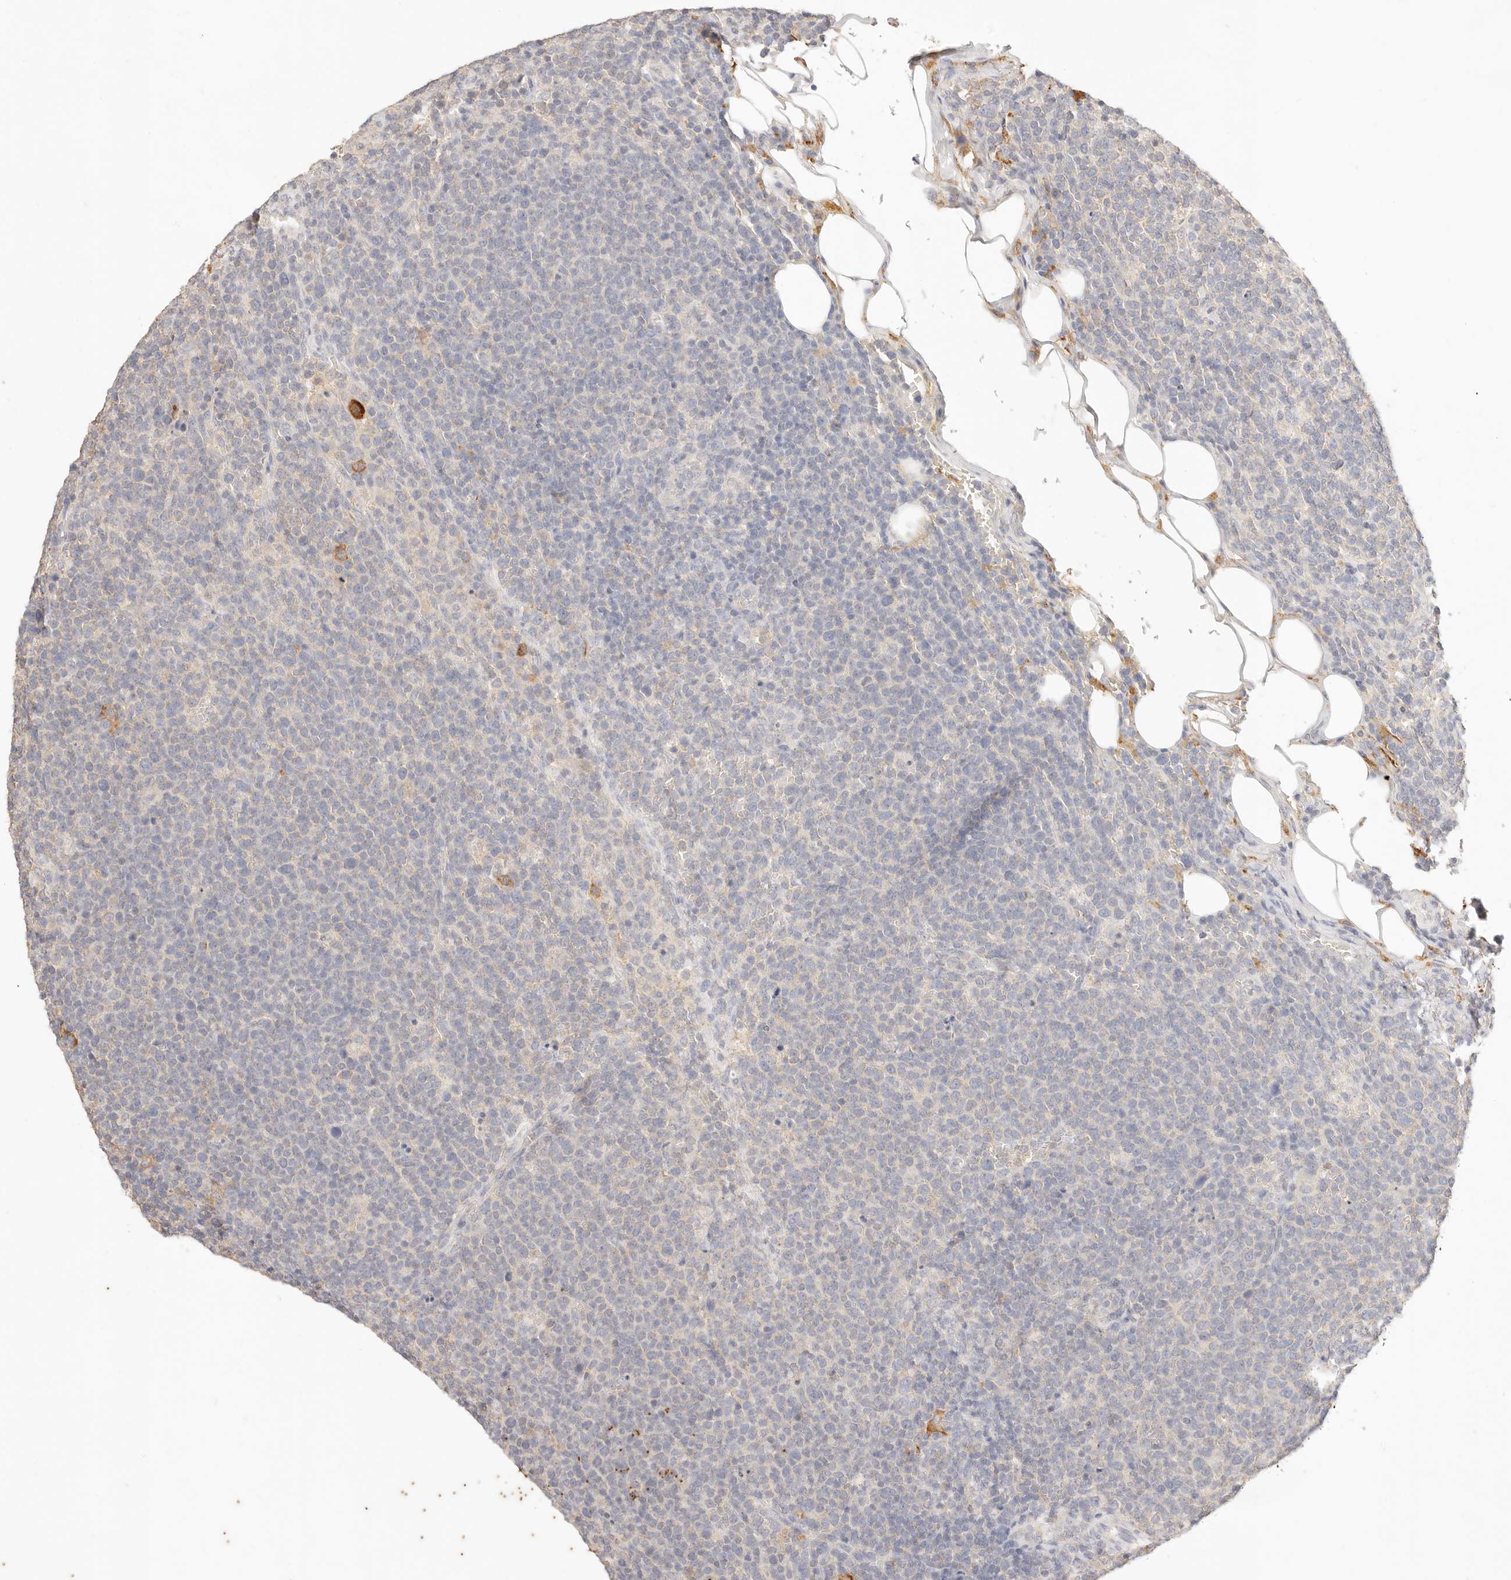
{"staining": {"intensity": "negative", "quantity": "none", "location": "none"}, "tissue": "lymphoma", "cell_type": "Tumor cells", "image_type": "cancer", "snomed": [{"axis": "morphology", "description": "Malignant lymphoma, non-Hodgkin's type, High grade"}, {"axis": "topography", "description": "Lymph node"}], "caption": "DAB (3,3'-diaminobenzidine) immunohistochemical staining of high-grade malignant lymphoma, non-Hodgkin's type displays no significant positivity in tumor cells. (Stains: DAB (3,3'-diaminobenzidine) immunohistochemistry with hematoxylin counter stain, Microscopy: brightfield microscopy at high magnification).", "gene": "HK2", "patient": {"sex": "male", "age": 61}}